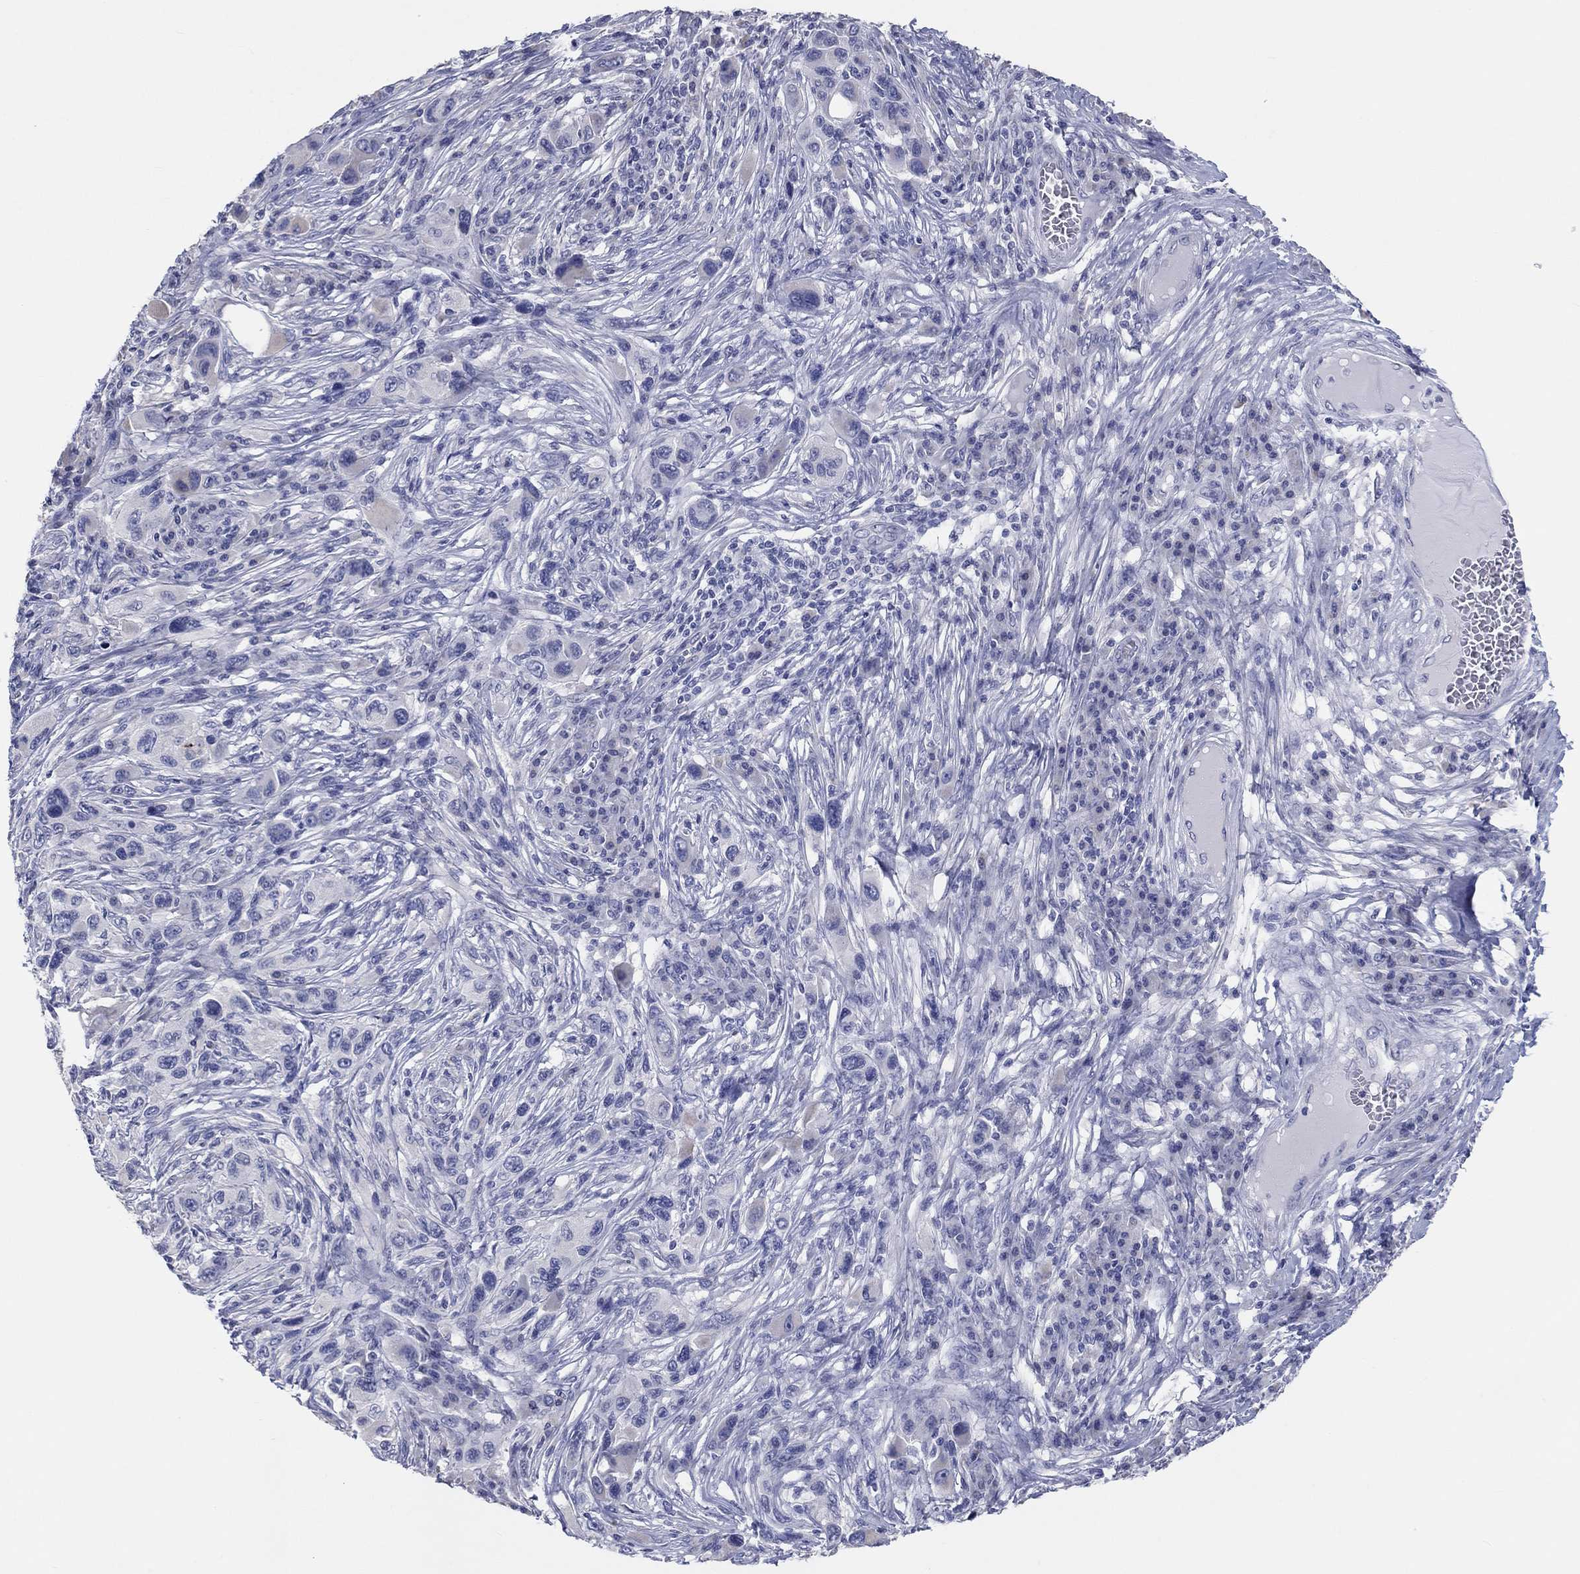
{"staining": {"intensity": "negative", "quantity": "none", "location": "none"}, "tissue": "melanoma", "cell_type": "Tumor cells", "image_type": "cancer", "snomed": [{"axis": "morphology", "description": "Malignant melanoma, NOS"}, {"axis": "topography", "description": "Skin"}], "caption": "The image displays no significant positivity in tumor cells of malignant melanoma.", "gene": "LRRC4C", "patient": {"sex": "male", "age": 53}}